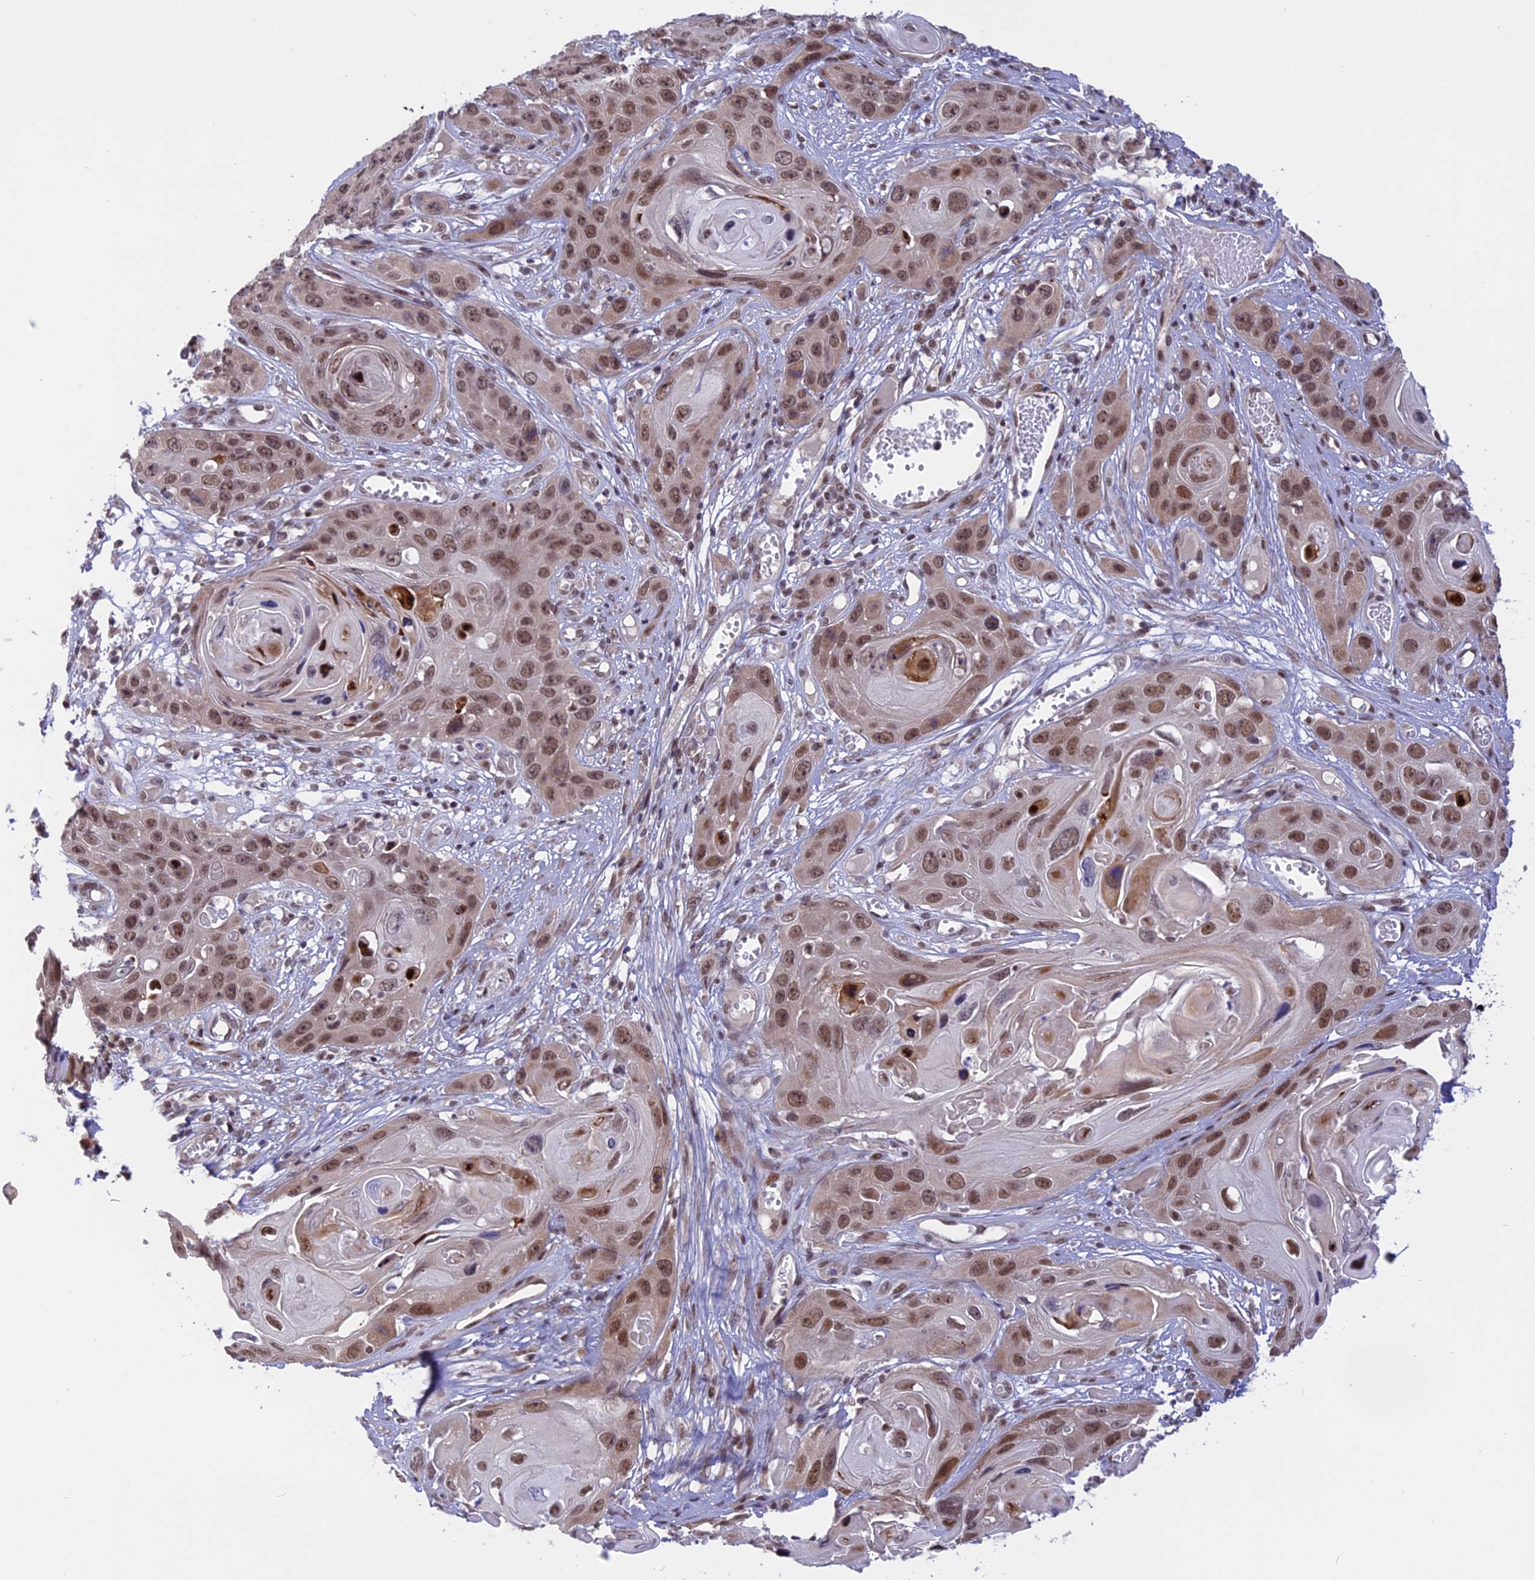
{"staining": {"intensity": "moderate", "quantity": ">75%", "location": "nuclear"}, "tissue": "skin cancer", "cell_type": "Tumor cells", "image_type": "cancer", "snomed": [{"axis": "morphology", "description": "Squamous cell carcinoma, NOS"}, {"axis": "topography", "description": "Skin"}], "caption": "Immunohistochemical staining of human skin squamous cell carcinoma shows medium levels of moderate nuclear protein staining in about >75% of tumor cells.", "gene": "POLR2C", "patient": {"sex": "male", "age": 55}}